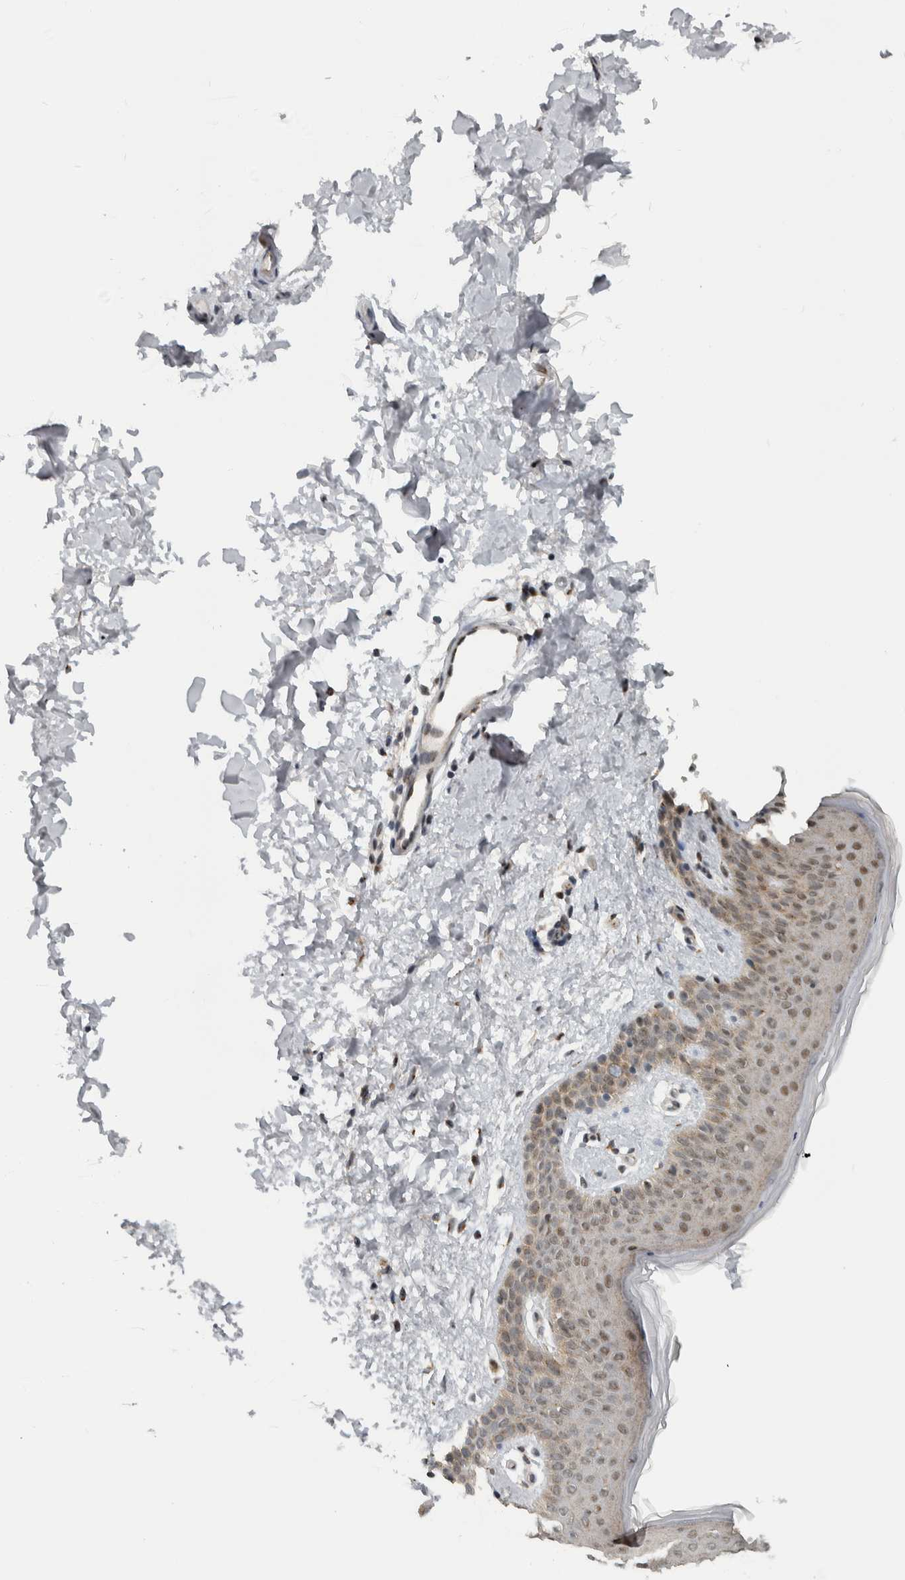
{"staining": {"intensity": "weak", "quantity": "25%-75%", "location": "cytoplasmic/membranous,nuclear"}, "tissue": "skin", "cell_type": "Fibroblasts", "image_type": "normal", "snomed": [{"axis": "morphology", "description": "Normal tissue, NOS"}, {"axis": "topography", "description": "Skin"}], "caption": "Human skin stained for a protein (brown) demonstrates weak cytoplasmic/membranous,nuclear positive expression in approximately 25%-75% of fibroblasts.", "gene": "ZMYND8", "patient": {"sex": "male", "age": 40}}